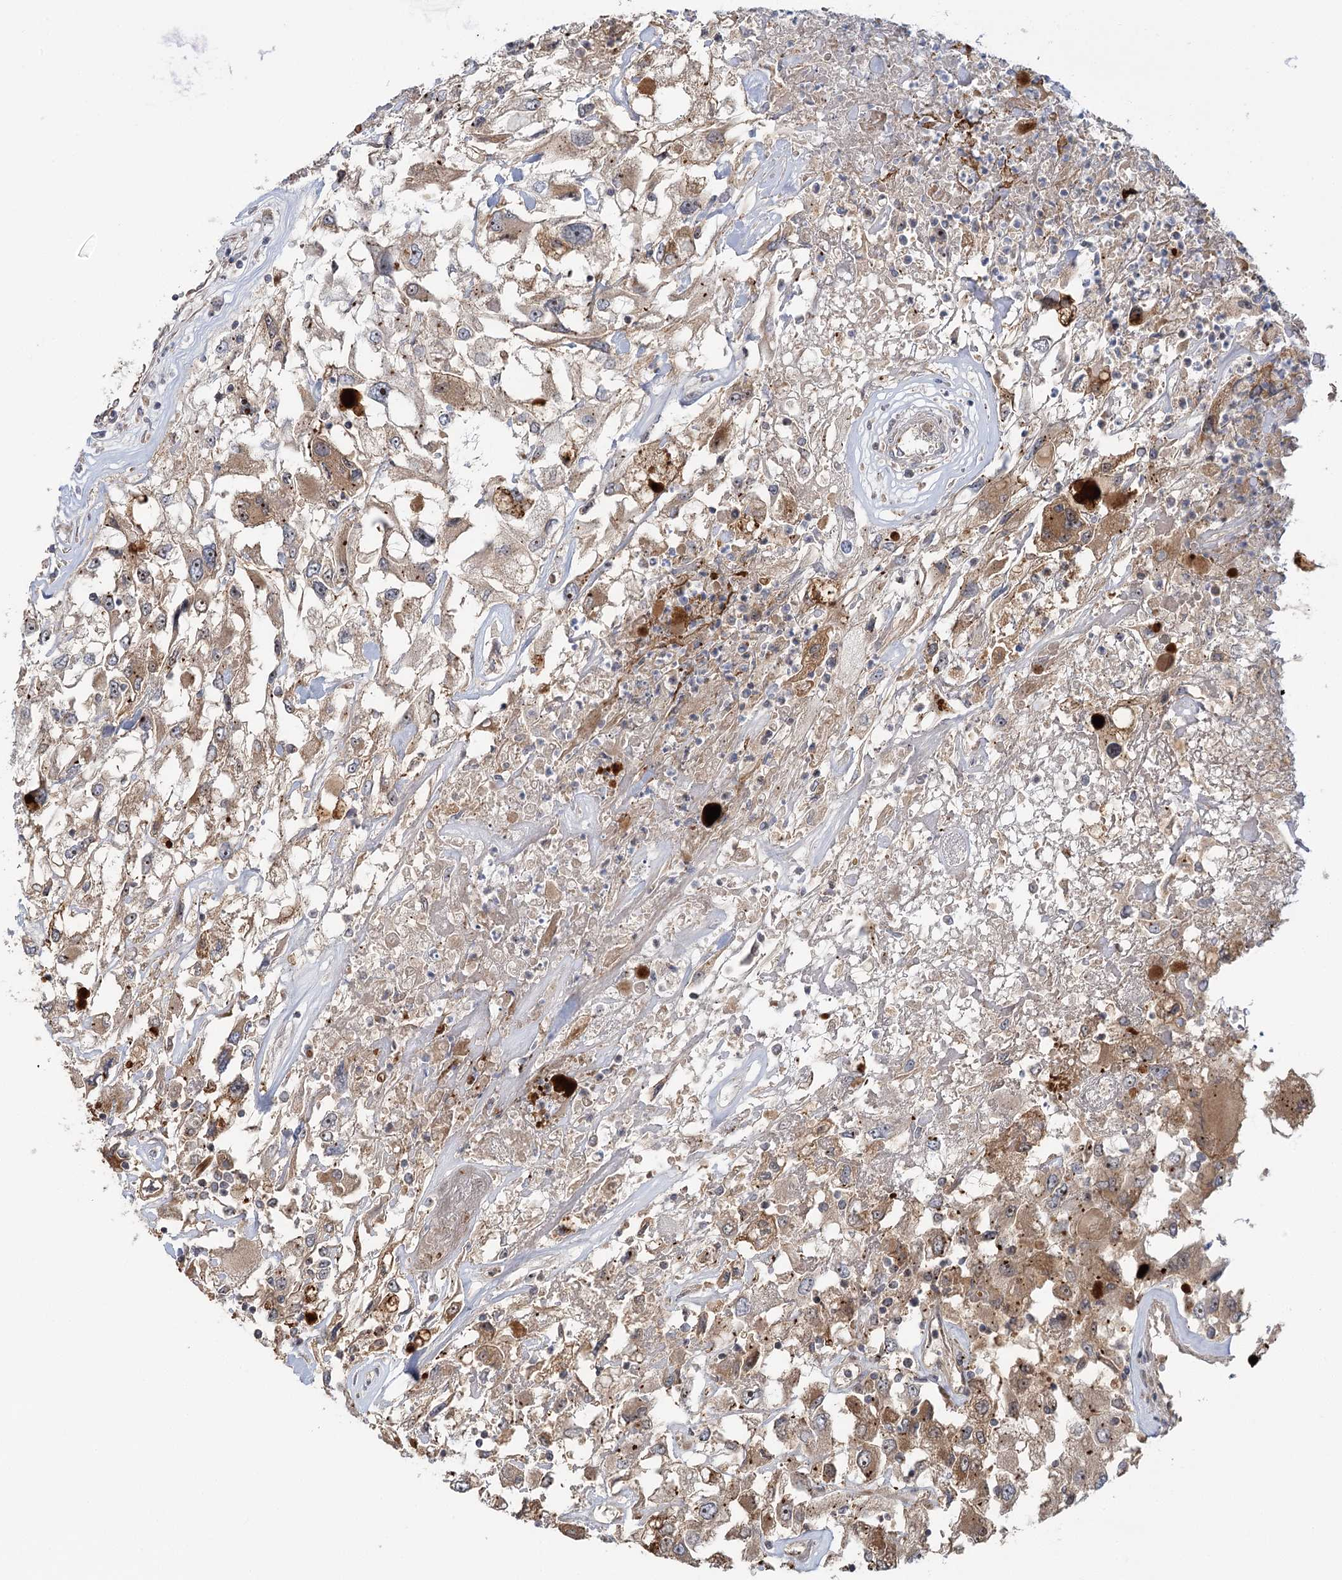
{"staining": {"intensity": "moderate", "quantity": ">75%", "location": "cytoplasmic/membranous,nuclear"}, "tissue": "renal cancer", "cell_type": "Tumor cells", "image_type": "cancer", "snomed": [{"axis": "morphology", "description": "Adenocarcinoma, NOS"}, {"axis": "topography", "description": "Kidney"}], "caption": "The histopathology image displays a brown stain indicating the presence of a protein in the cytoplasmic/membranous and nuclear of tumor cells in renal cancer.", "gene": "RAPGEF6", "patient": {"sex": "female", "age": 52}}